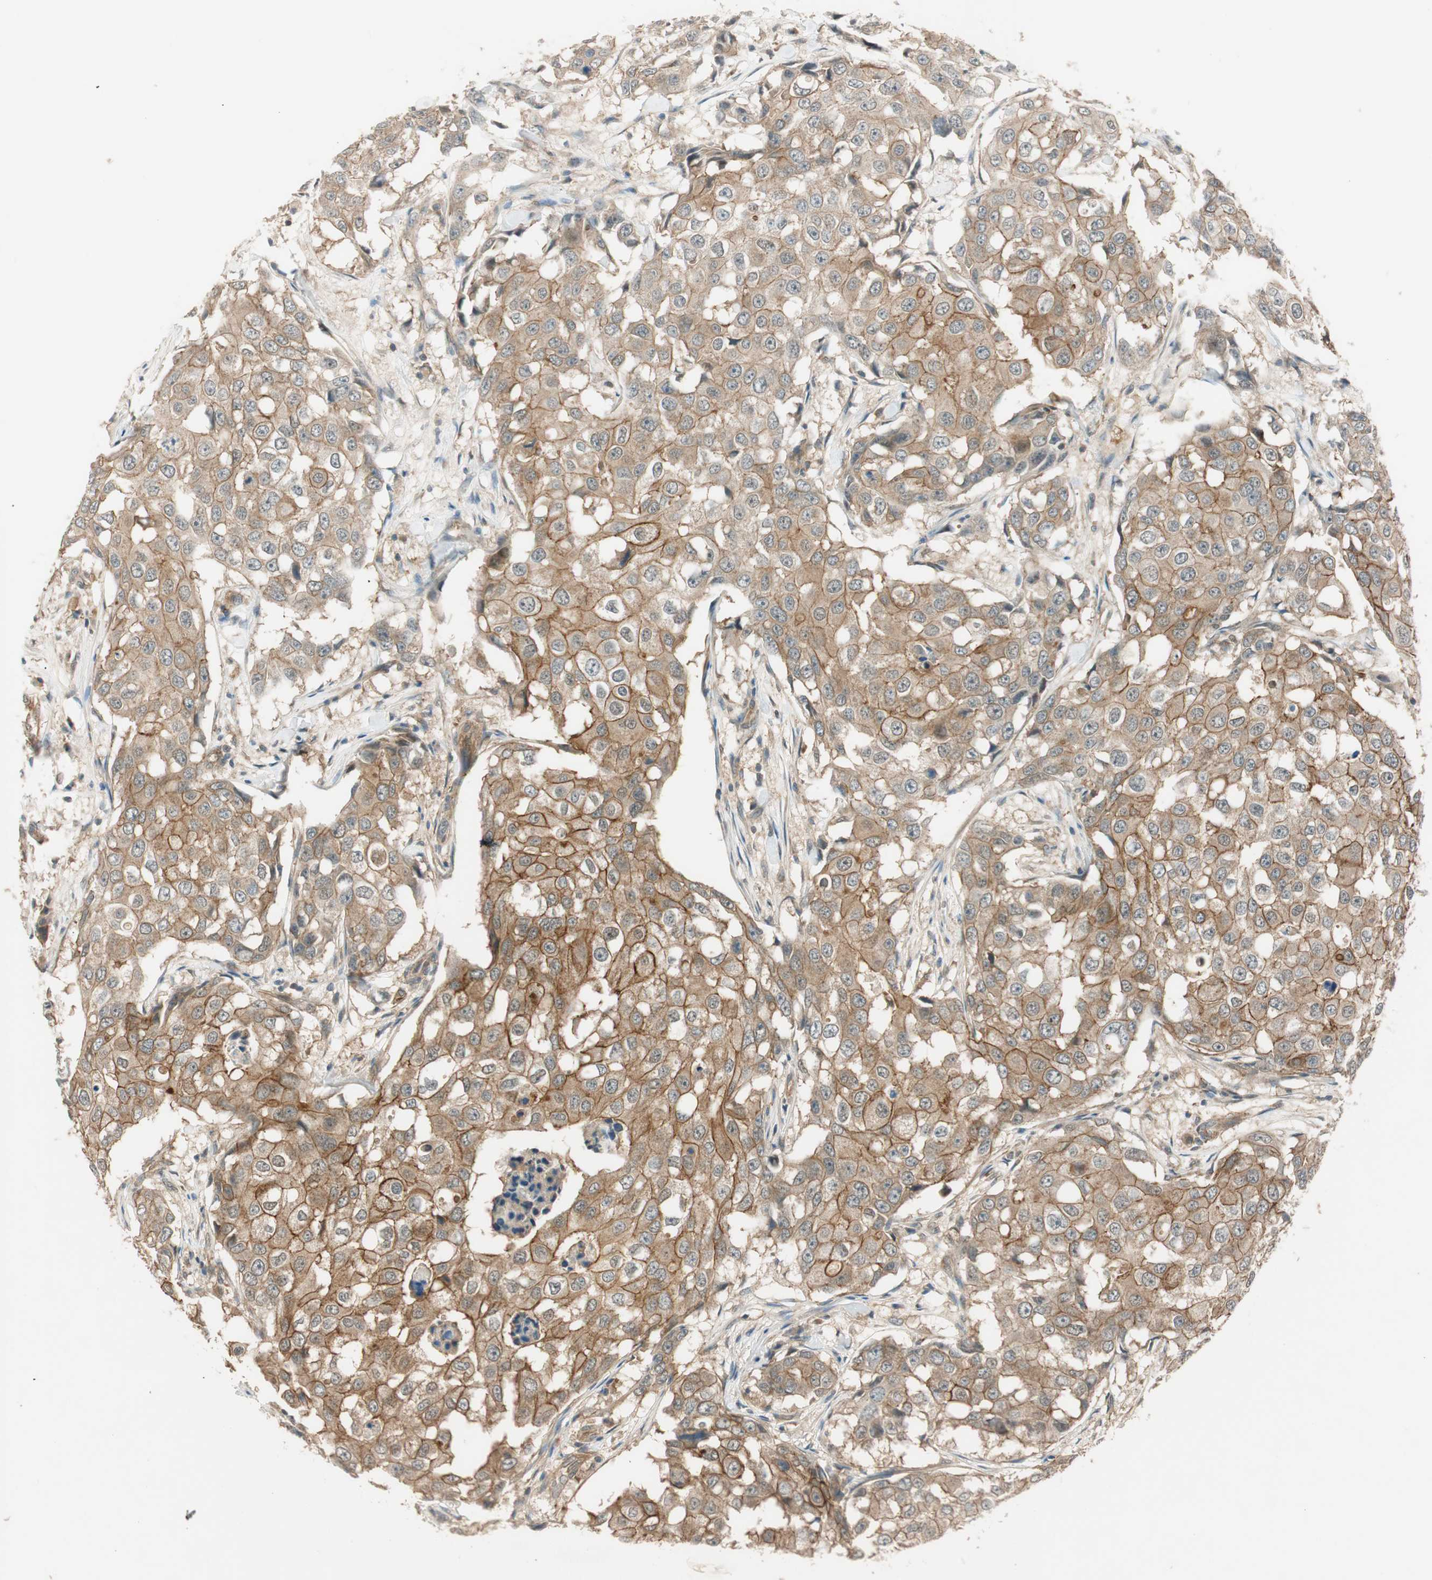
{"staining": {"intensity": "moderate", "quantity": ">75%", "location": "cytoplasmic/membranous"}, "tissue": "breast cancer", "cell_type": "Tumor cells", "image_type": "cancer", "snomed": [{"axis": "morphology", "description": "Duct carcinoma"}, {"axis": "topography", "description": "Breast"}], "caption": "Moderate cytoplasmic/membranous protein expression is present in about >75% of tumor cells in breast intraductal carcinoma. (Brightfield microscopy of DAB IHC at high magnification).", "gene": "PSMD8", "patient": {"sex": "female", "age": 27}}